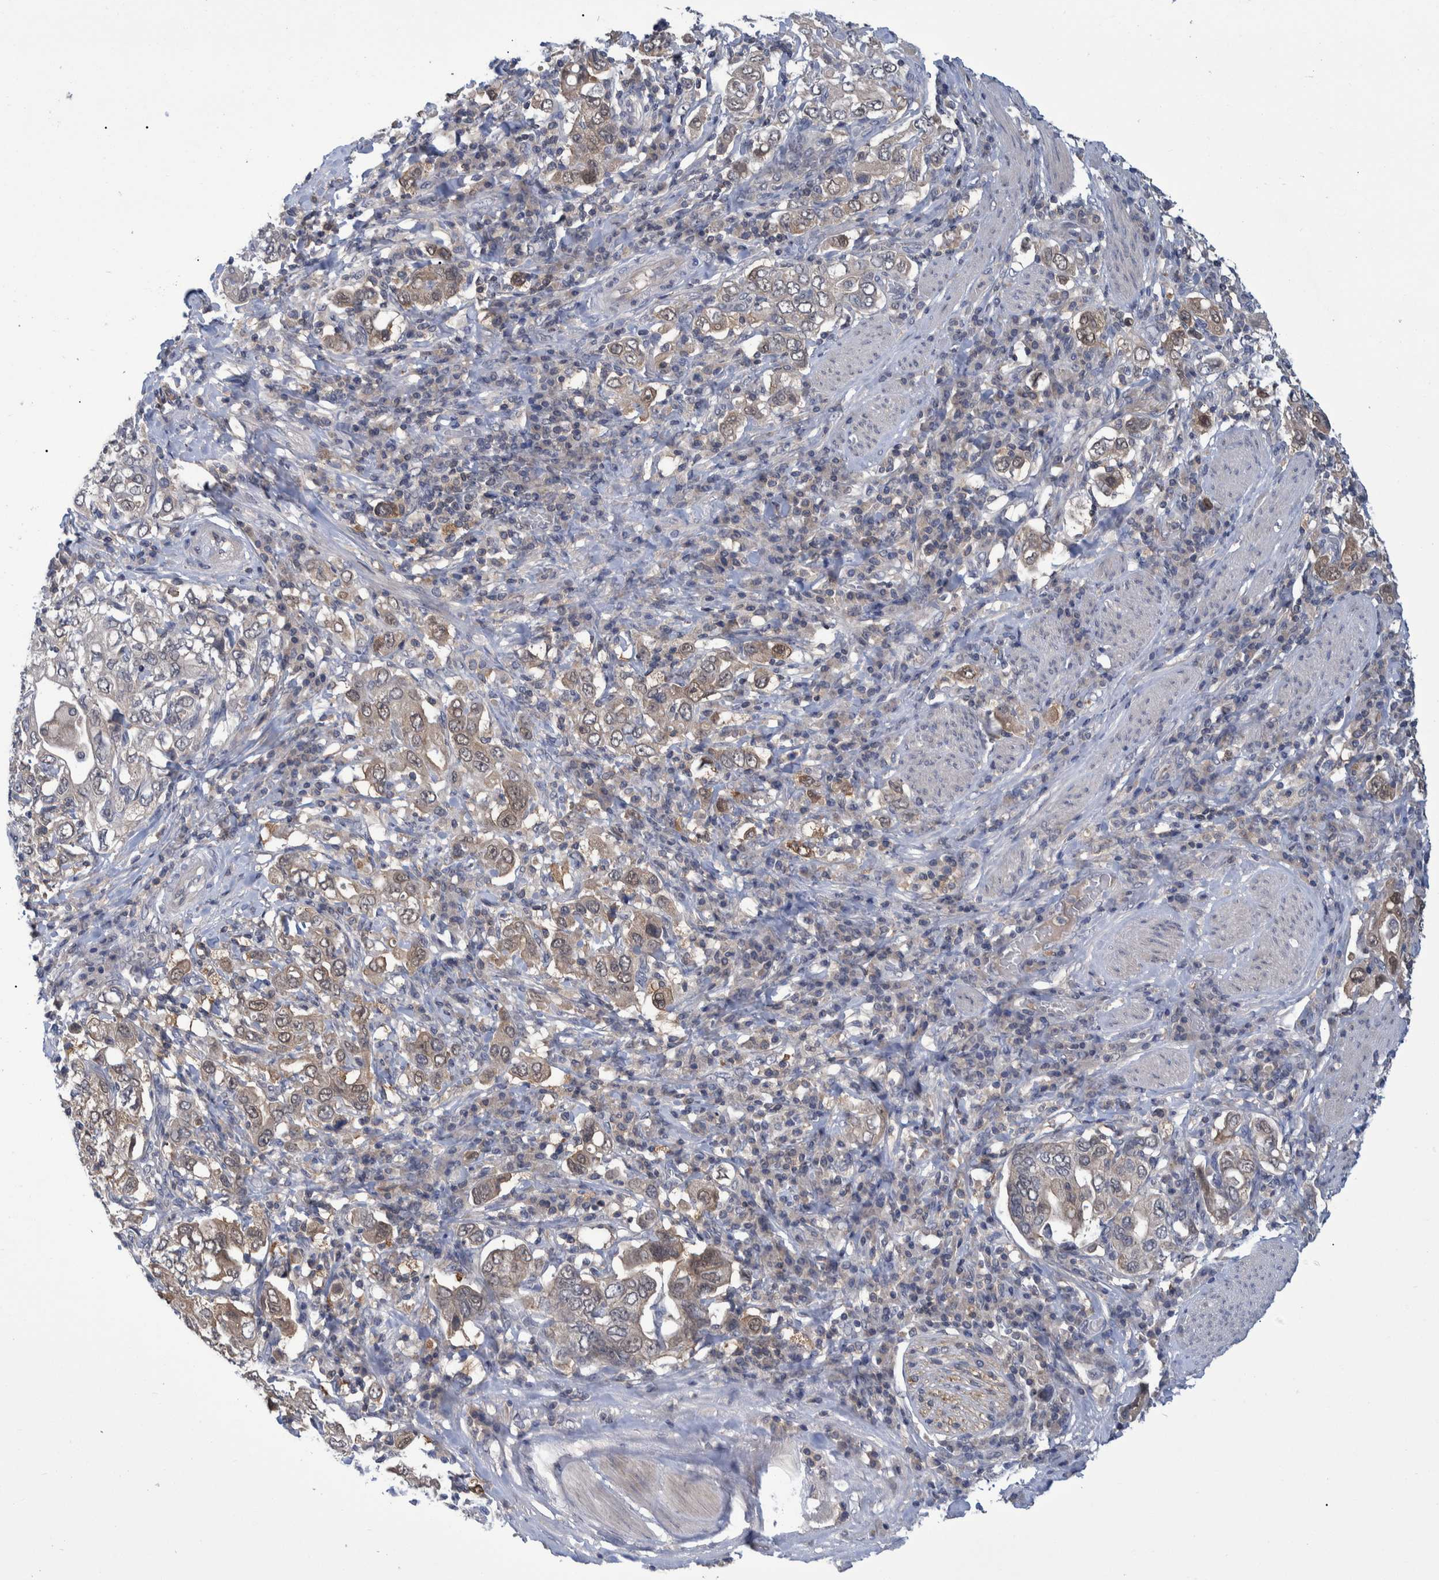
{"staining": {"intensity": "weak", "quantity": ">75%", "location": "cytoplasmic/membranous"}, "tissue": "stomach cancer", "cell_type": "Tumor cells", "image_type": "cancer", "snomed": [{"axis": "morphology", "description": "Adenocarcinoma, NOS"}, {"axis": "topography", "description": "Stomach, upper"}], "caption": "About >75% of tumor cells in human stomach cancer demonstrate weak cytoplasmic/membranous protein expression as visualized by brown immunohistochemical staining.", "gene": "PCYT2", "patient": {"sex": "male", "age": 62}}